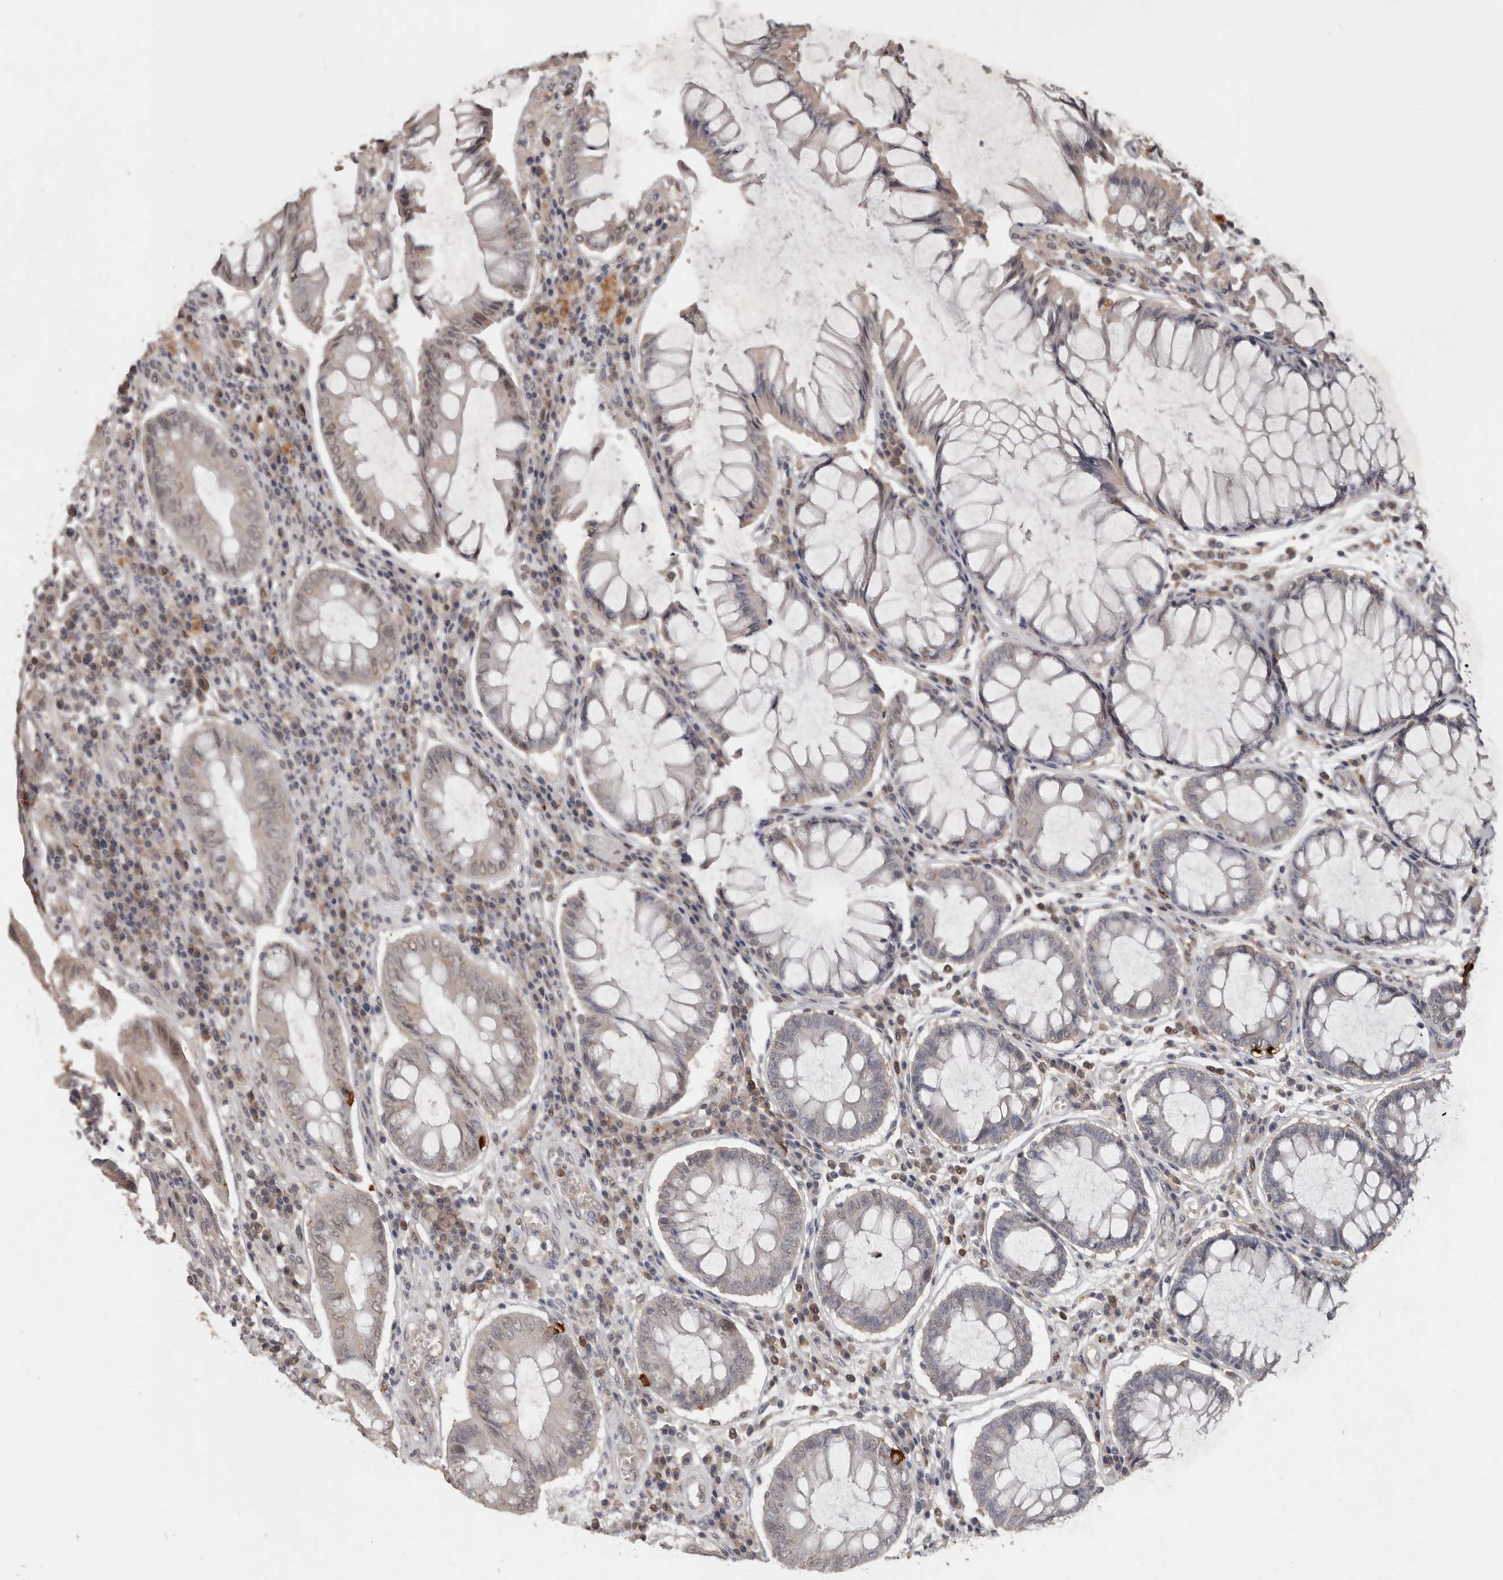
{"staining": {"intensity": "weak", "quantity": "<25%", "location": "nuclear"}, "tissue": "colorectal cancer", "cell_type": "Tumor cells", "image_type": "cancer", "snomed": [{"axis": "morphology", "description": "Adenocarcinoma, NOS"}, {"axis": "topography", "description": "Rectum"}], "caption": "IHC histopathology image of neoplastic tissue: human colorectal cancer stained with DAB displays no significant protein positivity in tumor cells. Nuclei are stained in blue.", "gene": "MTF1", "patient": {"sex": "male", "age": 84}}